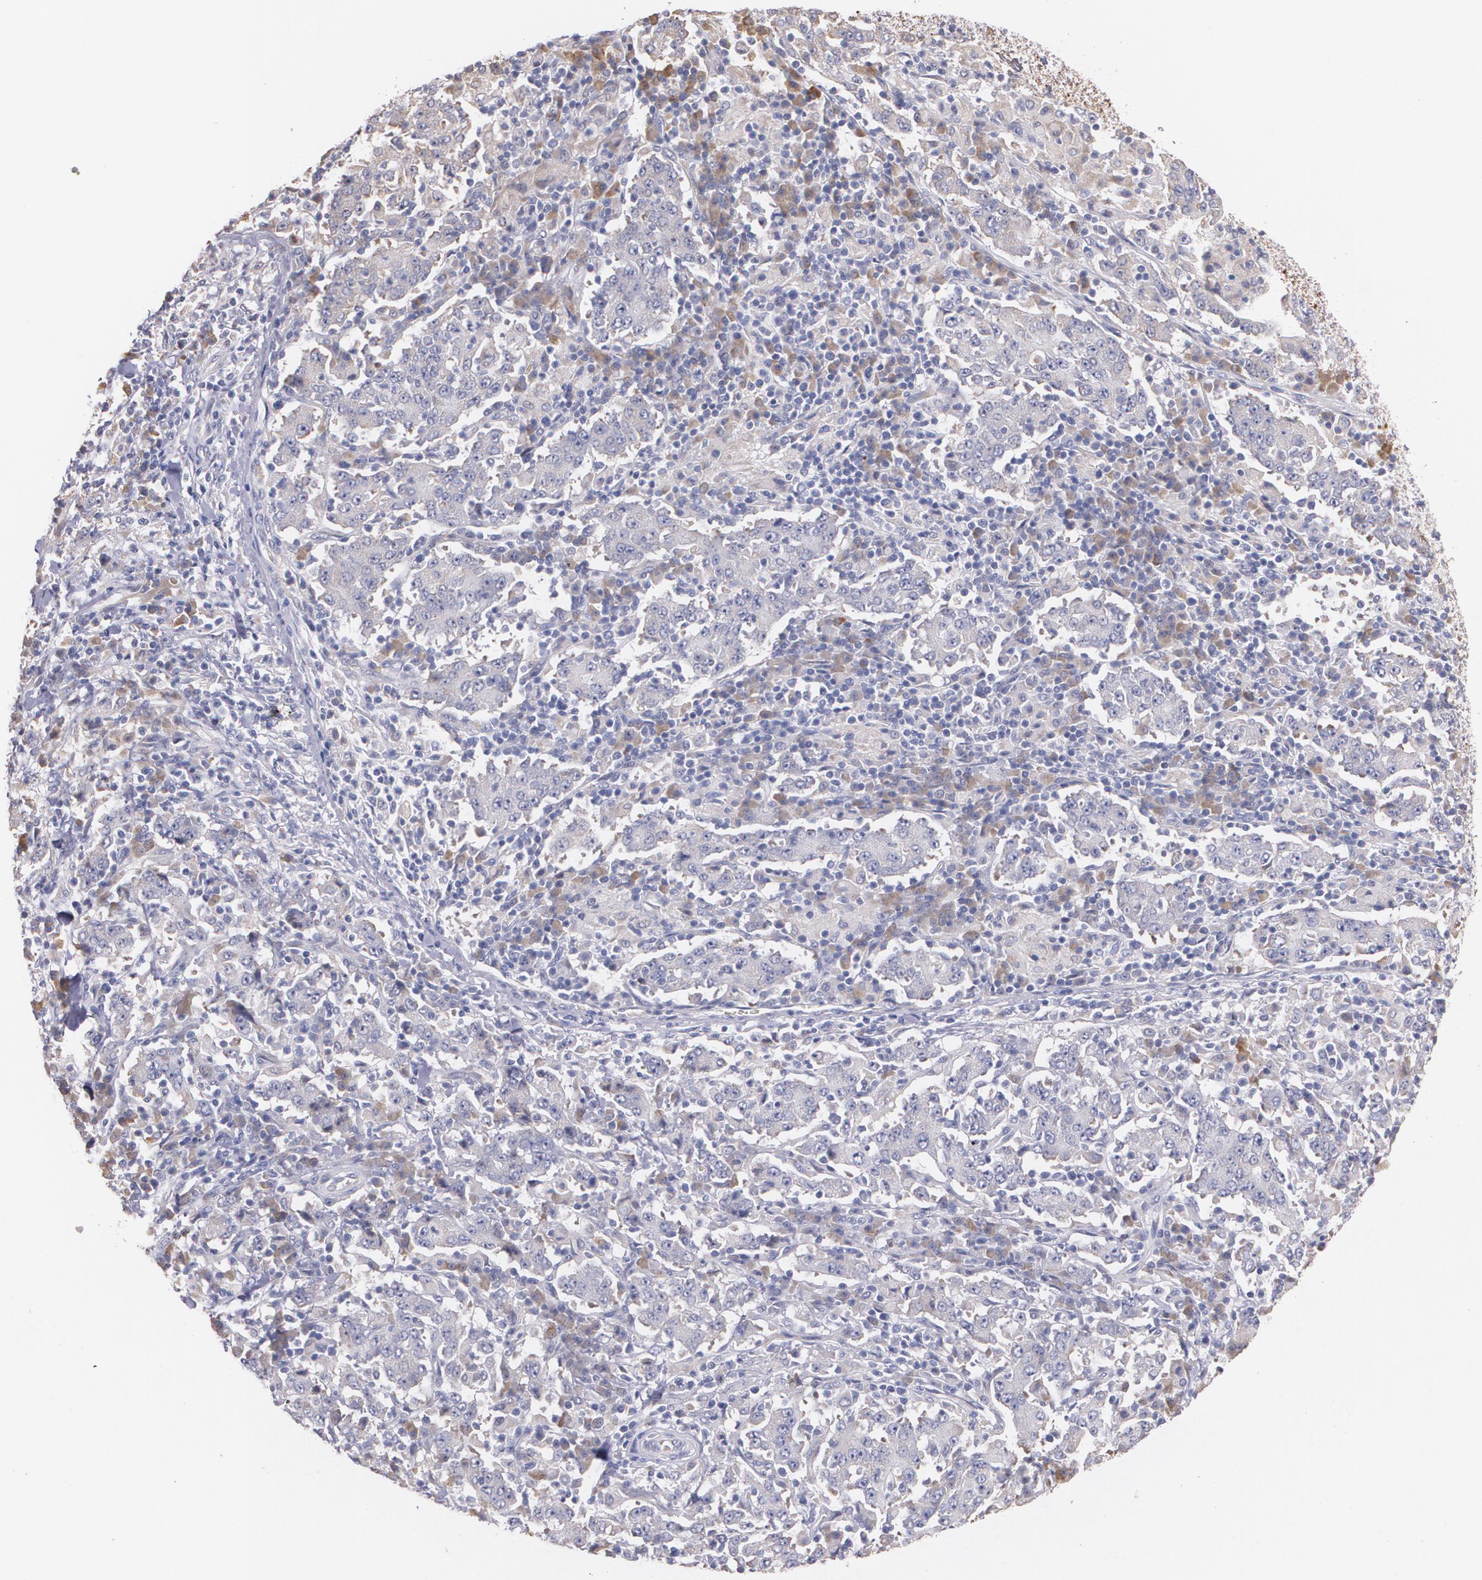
{"staining": {"intensity": "moderate", "quantity": "25%-75%", "location": "cytoplasmic/membranous"}, "tissue": "stomach cancer", "cell_type": "Tumor cells", "image_type": "cancer", "snomed": [{"axis": "morphology", "description": "Normal tissue, NOS"}, {"axis": "morphology", "description": "Adenocarcinoma, NOS"}, {"axis": "topography", "description": "Stomach, upper"}, {"axis": "topography", "description": "Stomach"}], "caption": "DAB immunohistochemical staining of stomach adenocarcinoma demonstrates moderate cytoplasmic/membranous protein positivity in approximately 25%-75% of tumor cells.", "gene": "AMBP", "patient": {"sex": "male", "age": 59}}